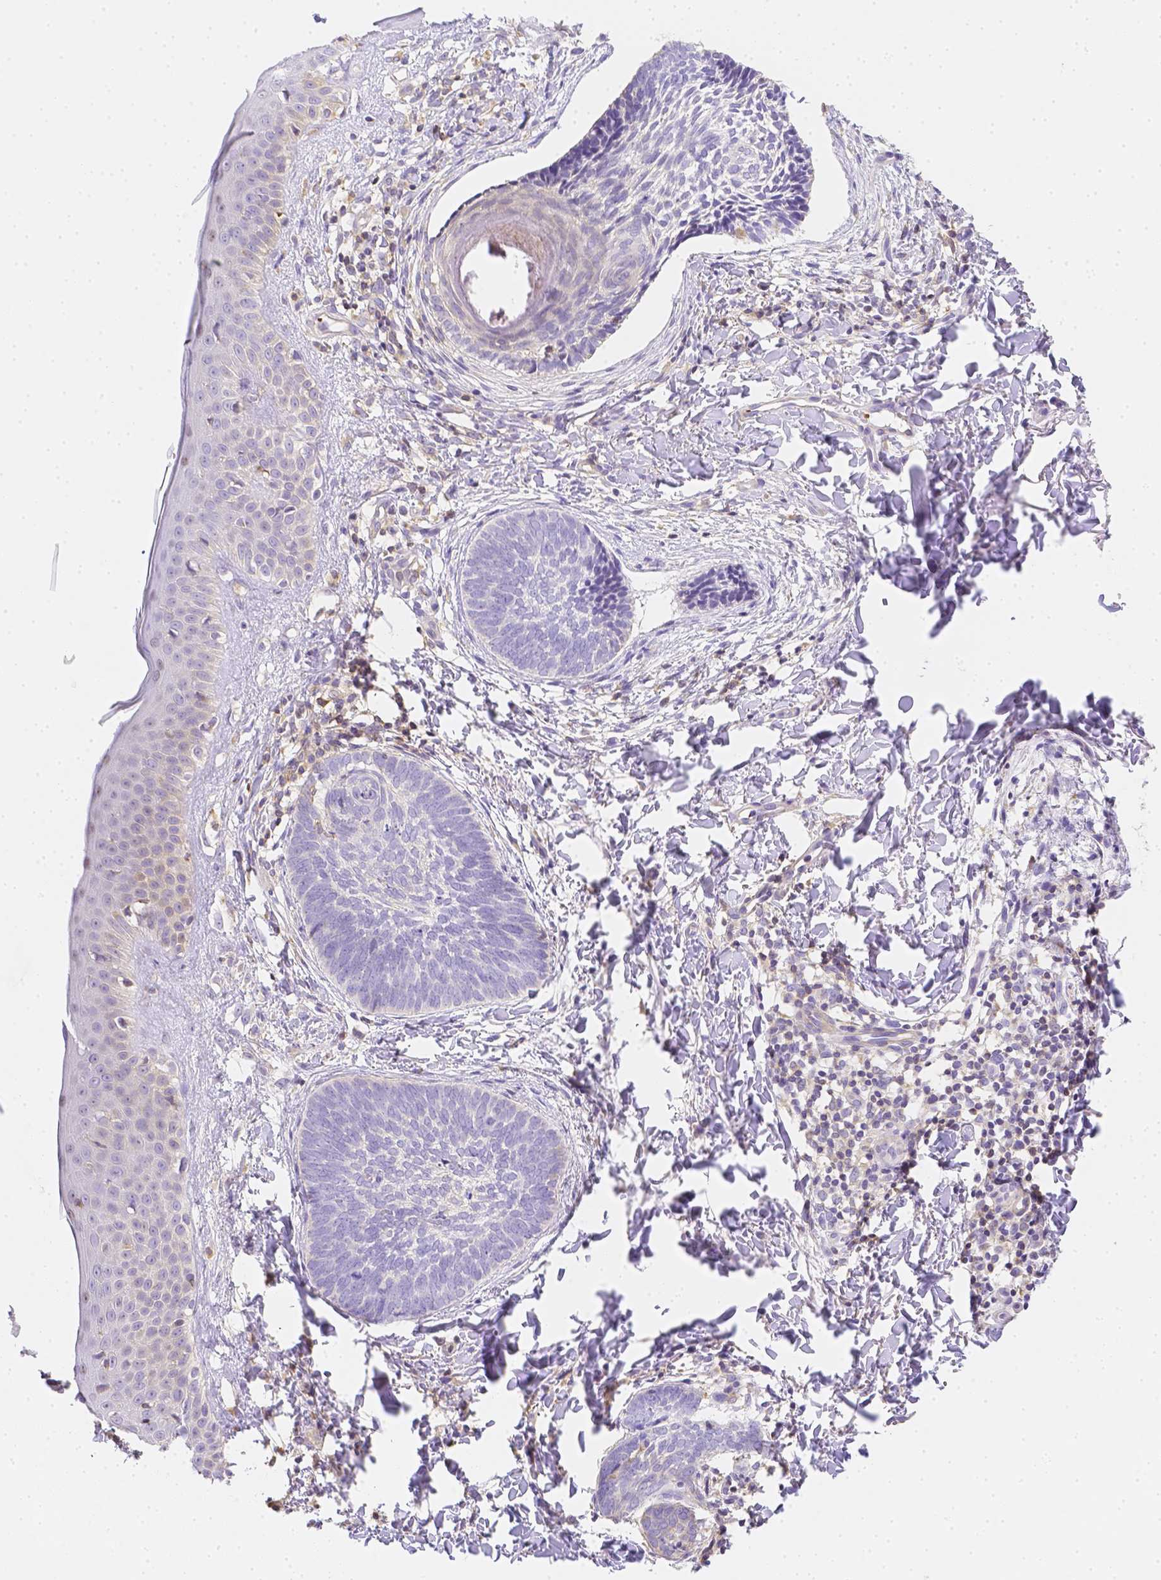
{"staining": {"intensity": "negative", "quantity": "none", "location": "none"}, "tissue": "skin cancer", "cell_type": "Tumor cells", "image_type": "cancer", "snomed": [{"axis": "morphology", "description": "Normal tissue, NOS"}, {"axis": "morphology", "description": "Basal cell carcinoma"}, {"axis": "topography", "description": "Skin"}], "caption": "This photomicrograph is of skin basal cell carcinoma stained with immunohistochemistry to label a protein in brown with the nuclei are counter-stained blue. There is no staining in tumor cells.", "gene": "ASAH2", "patient": {"sex": "male", "age": 46}}